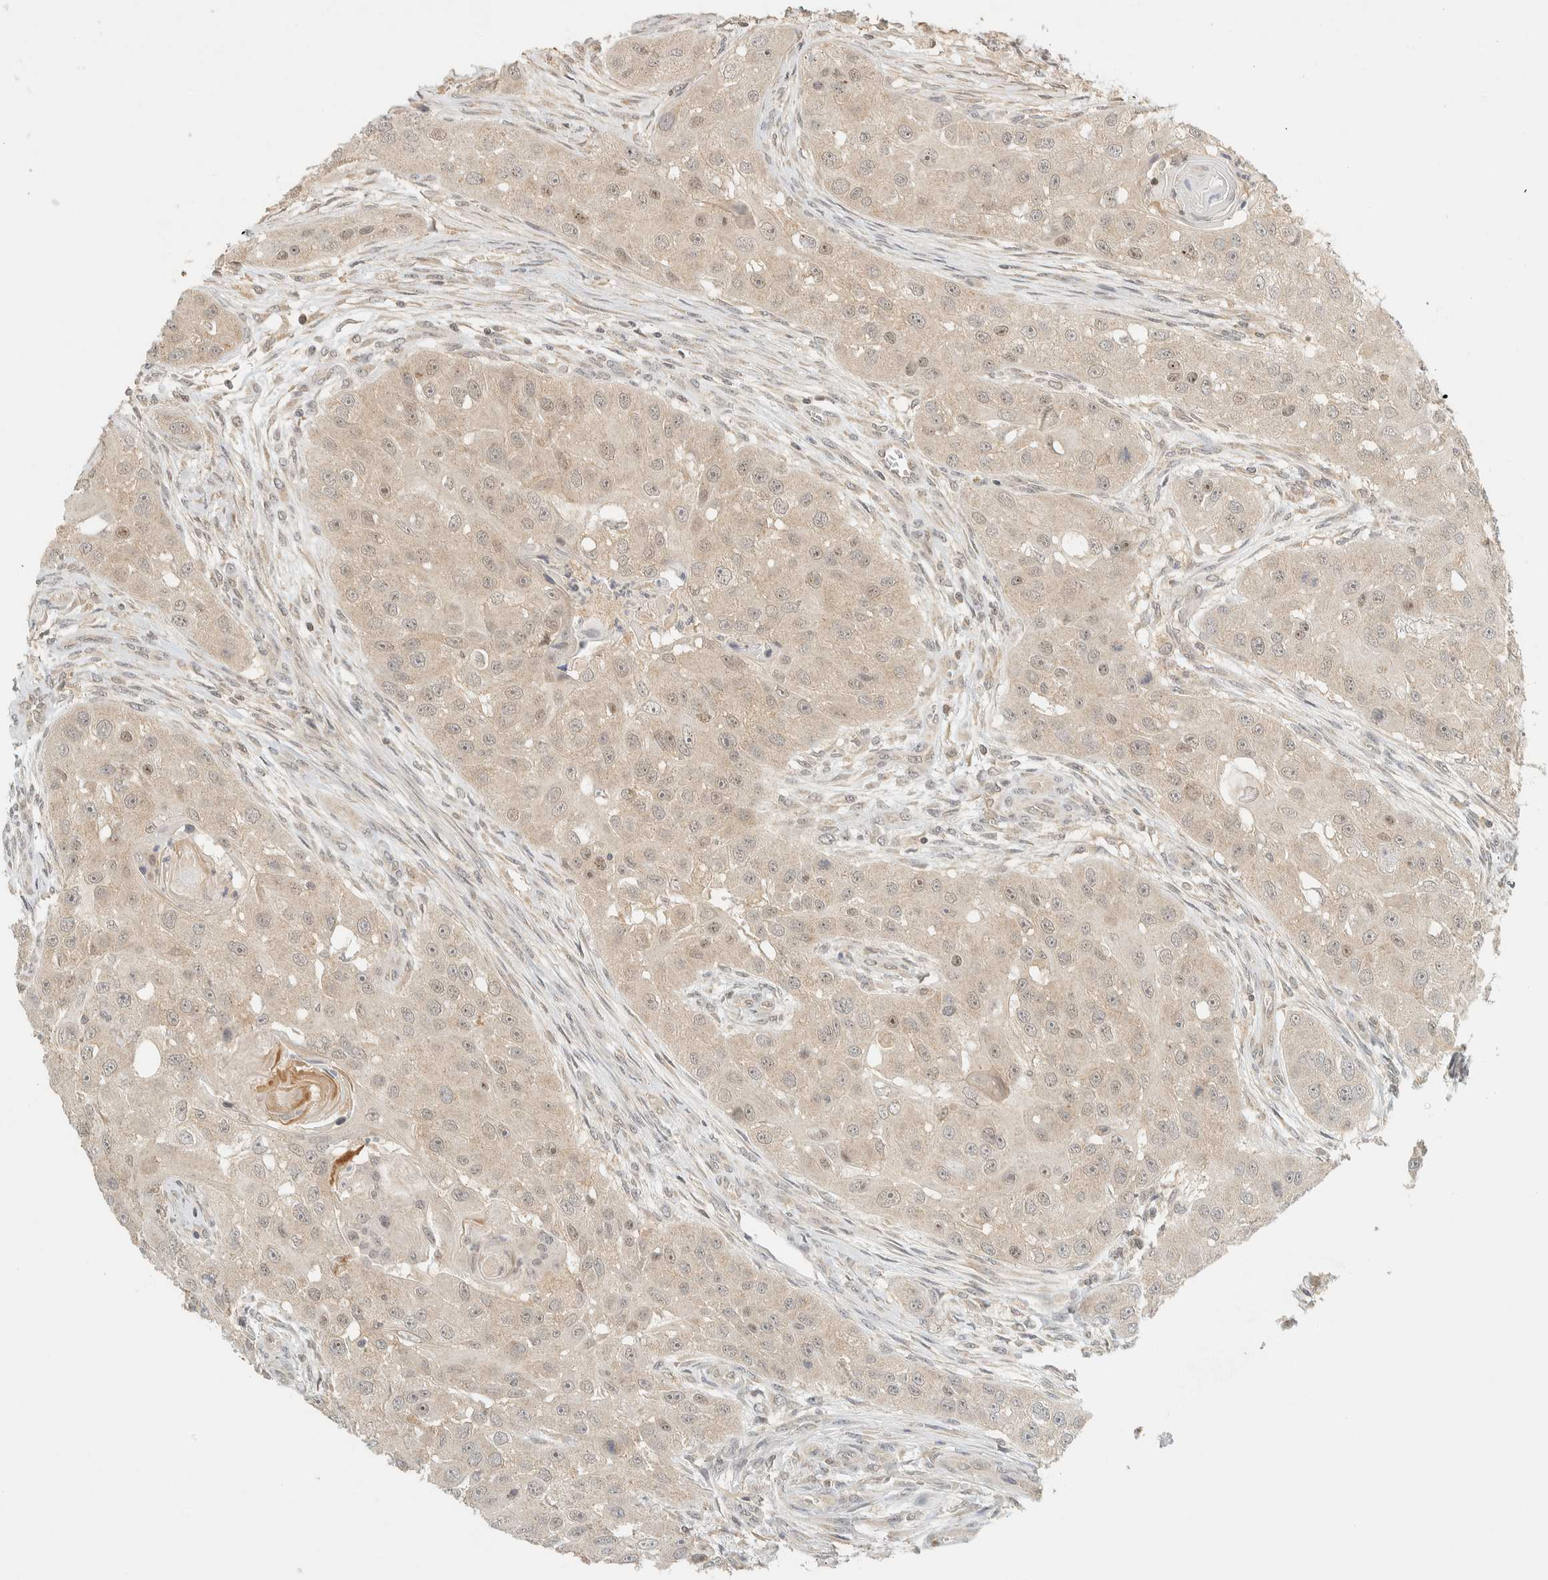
{"staining": {"intensity": "weak", "quantity": ">75%", "location": "cytoplasmic/membranous"}, "tissue": "head and neck cancer", "cell_type": "Tumor cells", "image_type": "cancer", "snomed": [{"axis": "morphology", "description": "Normal tissue, NOS"}, {"axis": "morphology", "description": "Squamous cell carcinoma, NOS"}, {"axis": "topography", "description": "Skeletal muscle"}, {"axis": "topography", "description": "Head-Neck"}], "caption": "IHC image of head and neck cancer (squamous cell carcinoma) stained for a protein (brown), which displays low levels of weak cytoplasmic/membranous staining in approximately >75% of tumor cells.", "gene": "KIFAP3", "patient": {"sex": "male", "age": 51}}